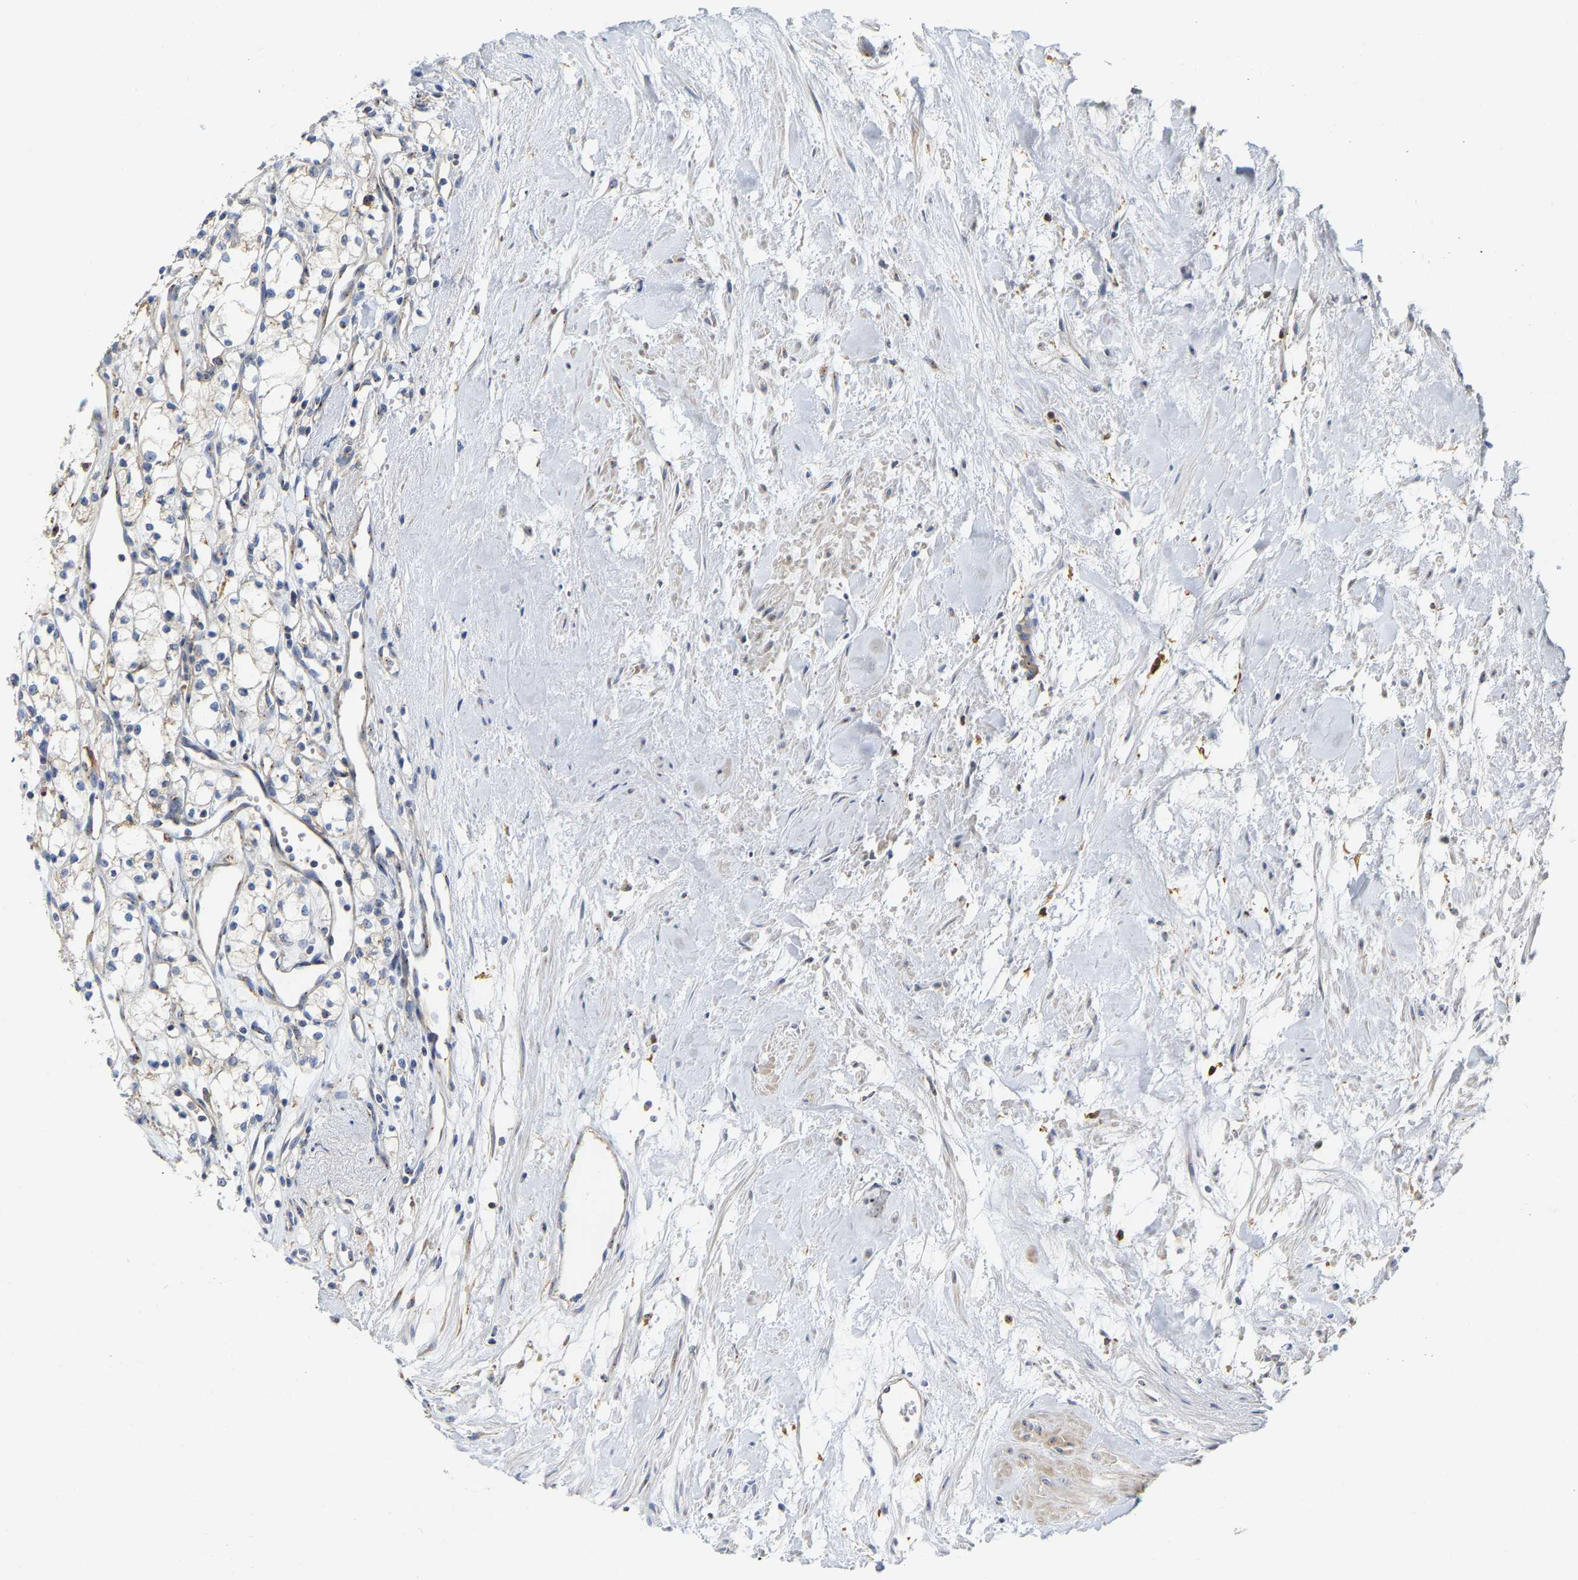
{"staining": {"intensity": "negative", "quantity": "none", "location": "none"}, "tissue": "renal cancer", "cell_type": "Tumor cells", "image_type": "cancer", "snomed": [{"axis": "morphology", "description": "Adenocarcinoma, NOS"}, {"axis": "topography", "description": "Kidney"}], "caption": "IHC micrograph of neoplastic tissue: human renal cancer stained with DAB shows no significant protein positivity in tumor cells.", "gene": "PCNT", "patient": {"sex": "male", "age": 59}}